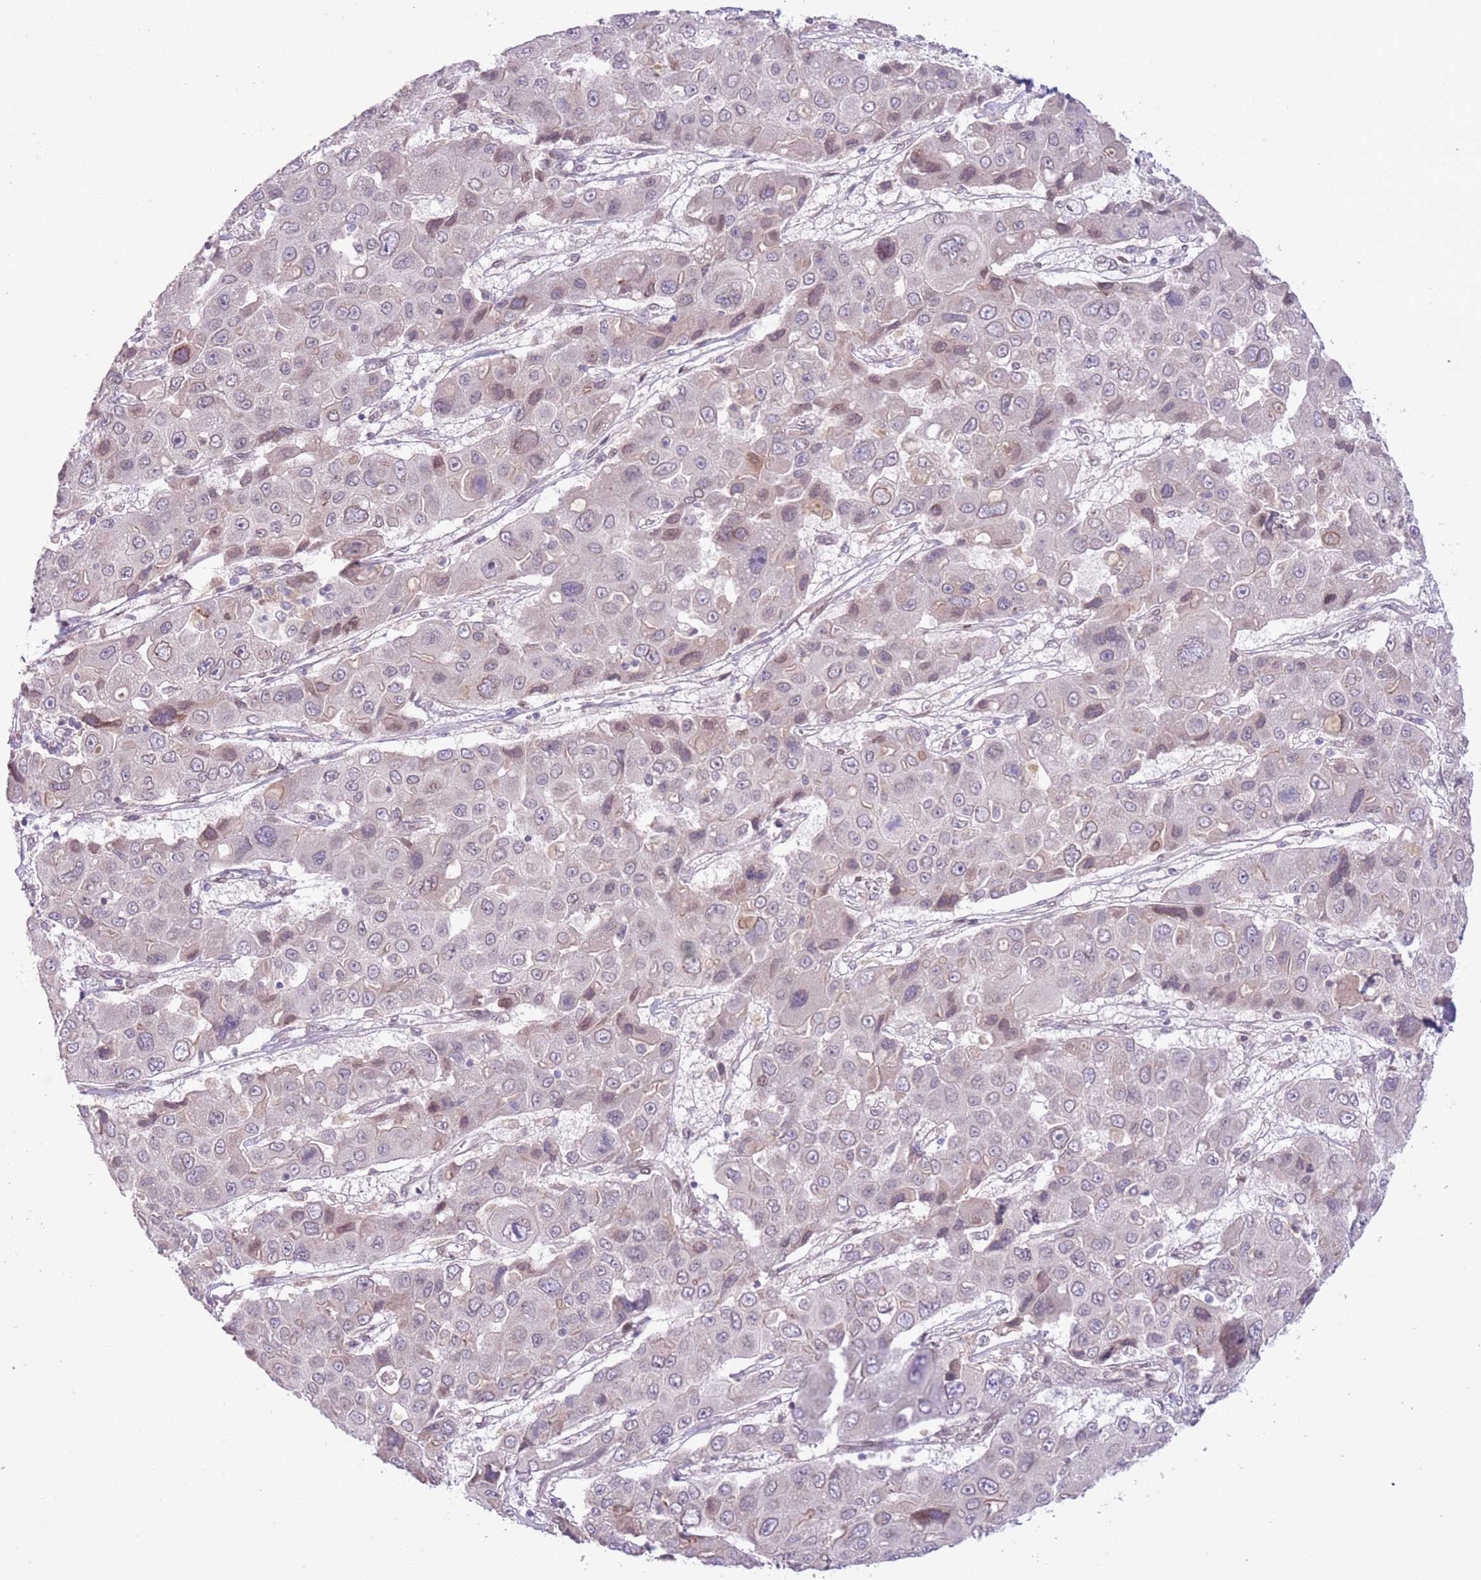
{"staining": {"intensity": "weak", "quantity": "<25%", "location": "nuclear"}, "tissue": "liver cancer", "cell_type": "Tumor cells", "image_type": "cancer", "snomed": [{"axis": "morphology", "description": "Cholangiocarcinoma"}, {"axis": "topography", "description": "Liver"}], "caption": "IHC photomicrograph of neoplastic tissue: human liver cancer (cholangiocarcinoma) stained with DAB displays no significant protein staining in tumor cells.", "gene": "CCND2", "patient": {"sex": "male", "age": 67}}